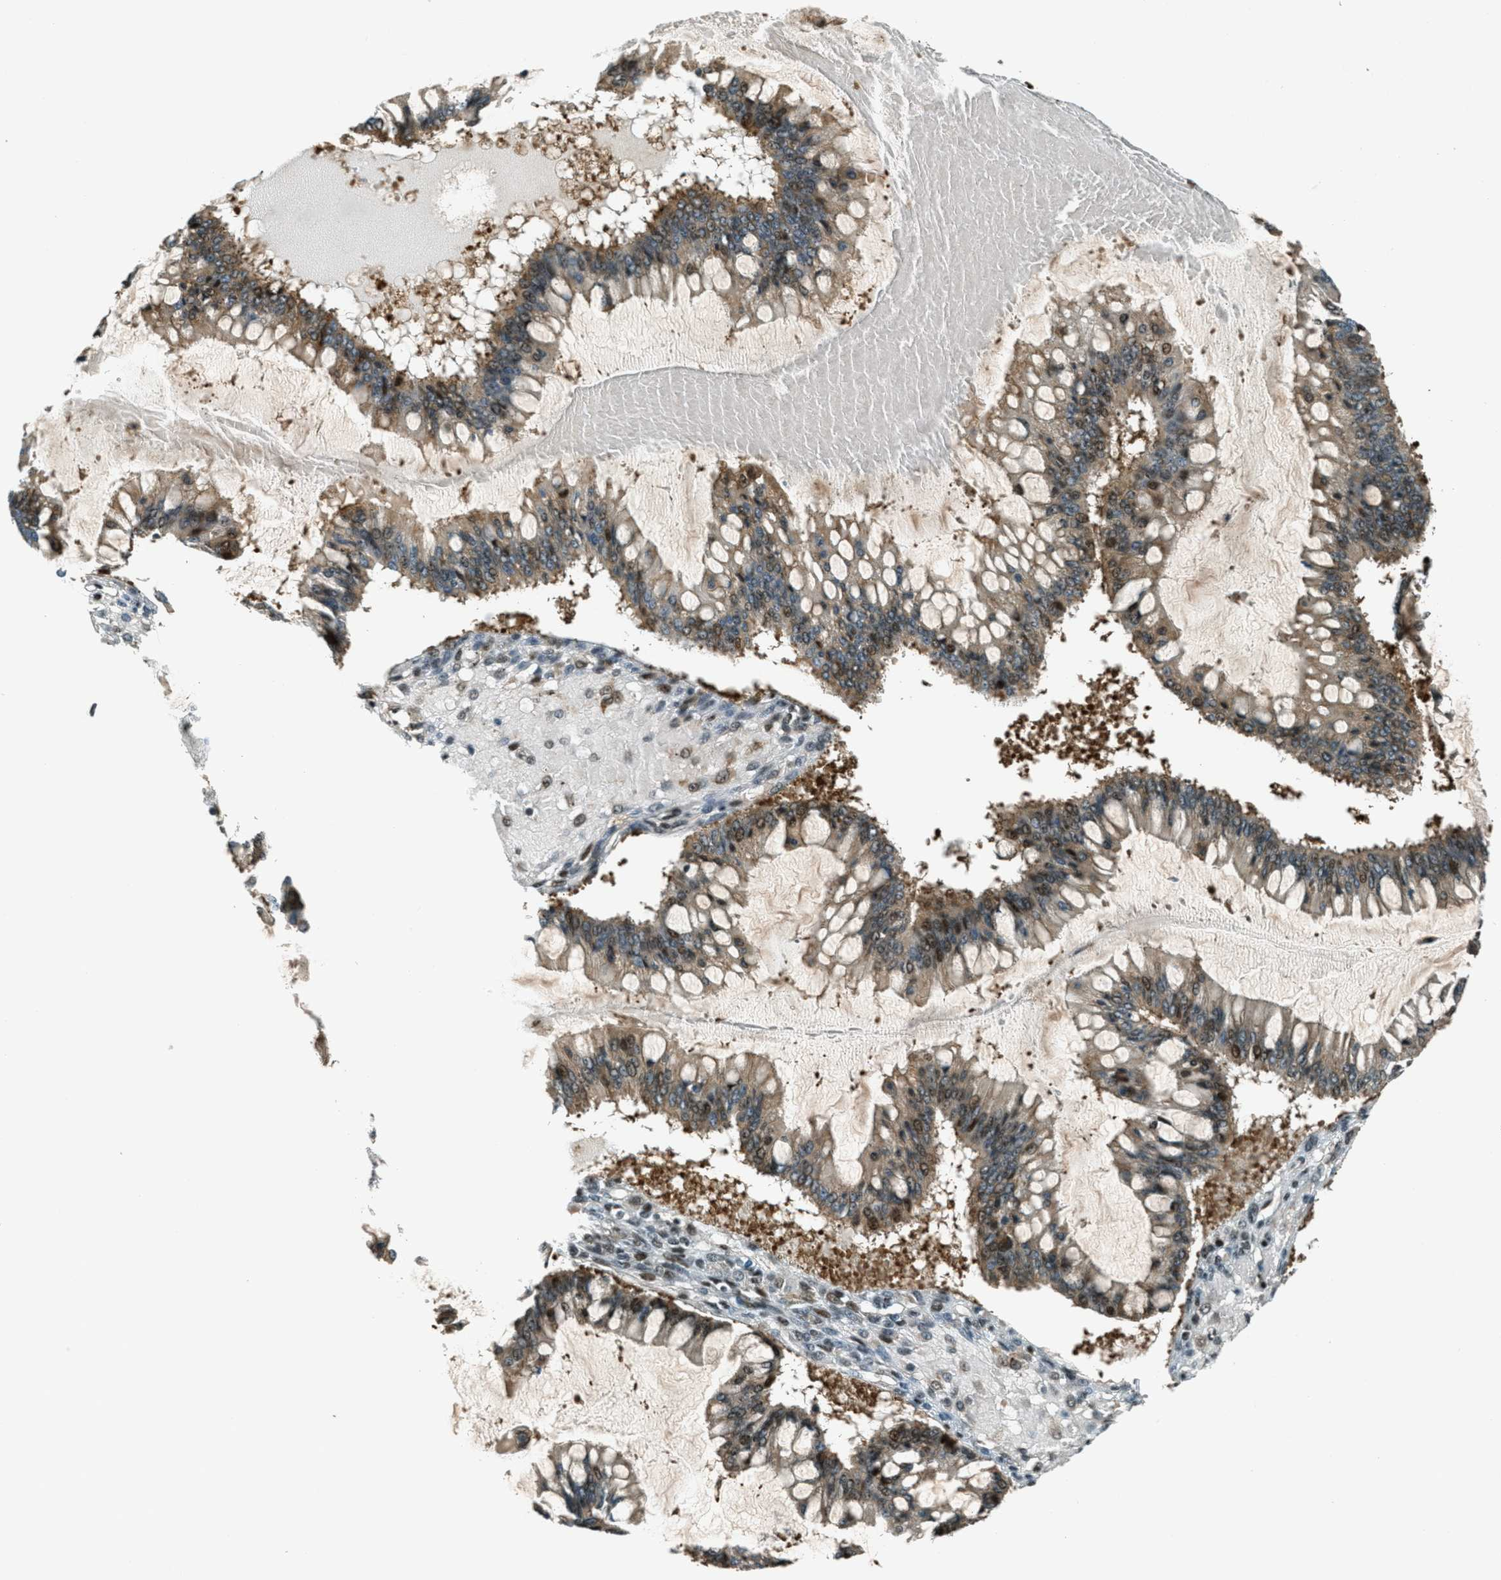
{"staining": {"intensity": "moderate", "quantity": "25%-75%", "location": "cytoplasmic/membranous,nuclear"}, "tissue": "ovarian cancer", "cell_type": "Tumor cells", "image_type": "cancer", "snomed": [{"axis": "morphology", "description": "Cystadenocarcinoma, mucinous, NOS"}, {"axis": "topography", "description": "Ovary"}], "caption": "High-power microscopy captured an immunohistochemistry photomicrograph of mucinous cystadenocarcinoma (ovarian), revealing moderate cytoplasmic/membranous and nuclear positivity in about 25%-75% of tumor cells. The staining is performed using DAB brown chromogen to label protein expression. The nuclei are counter-stained blue using hematoxylin.", "gene": "FOXM1", "patient": {"sex": "female", "age": 73}}